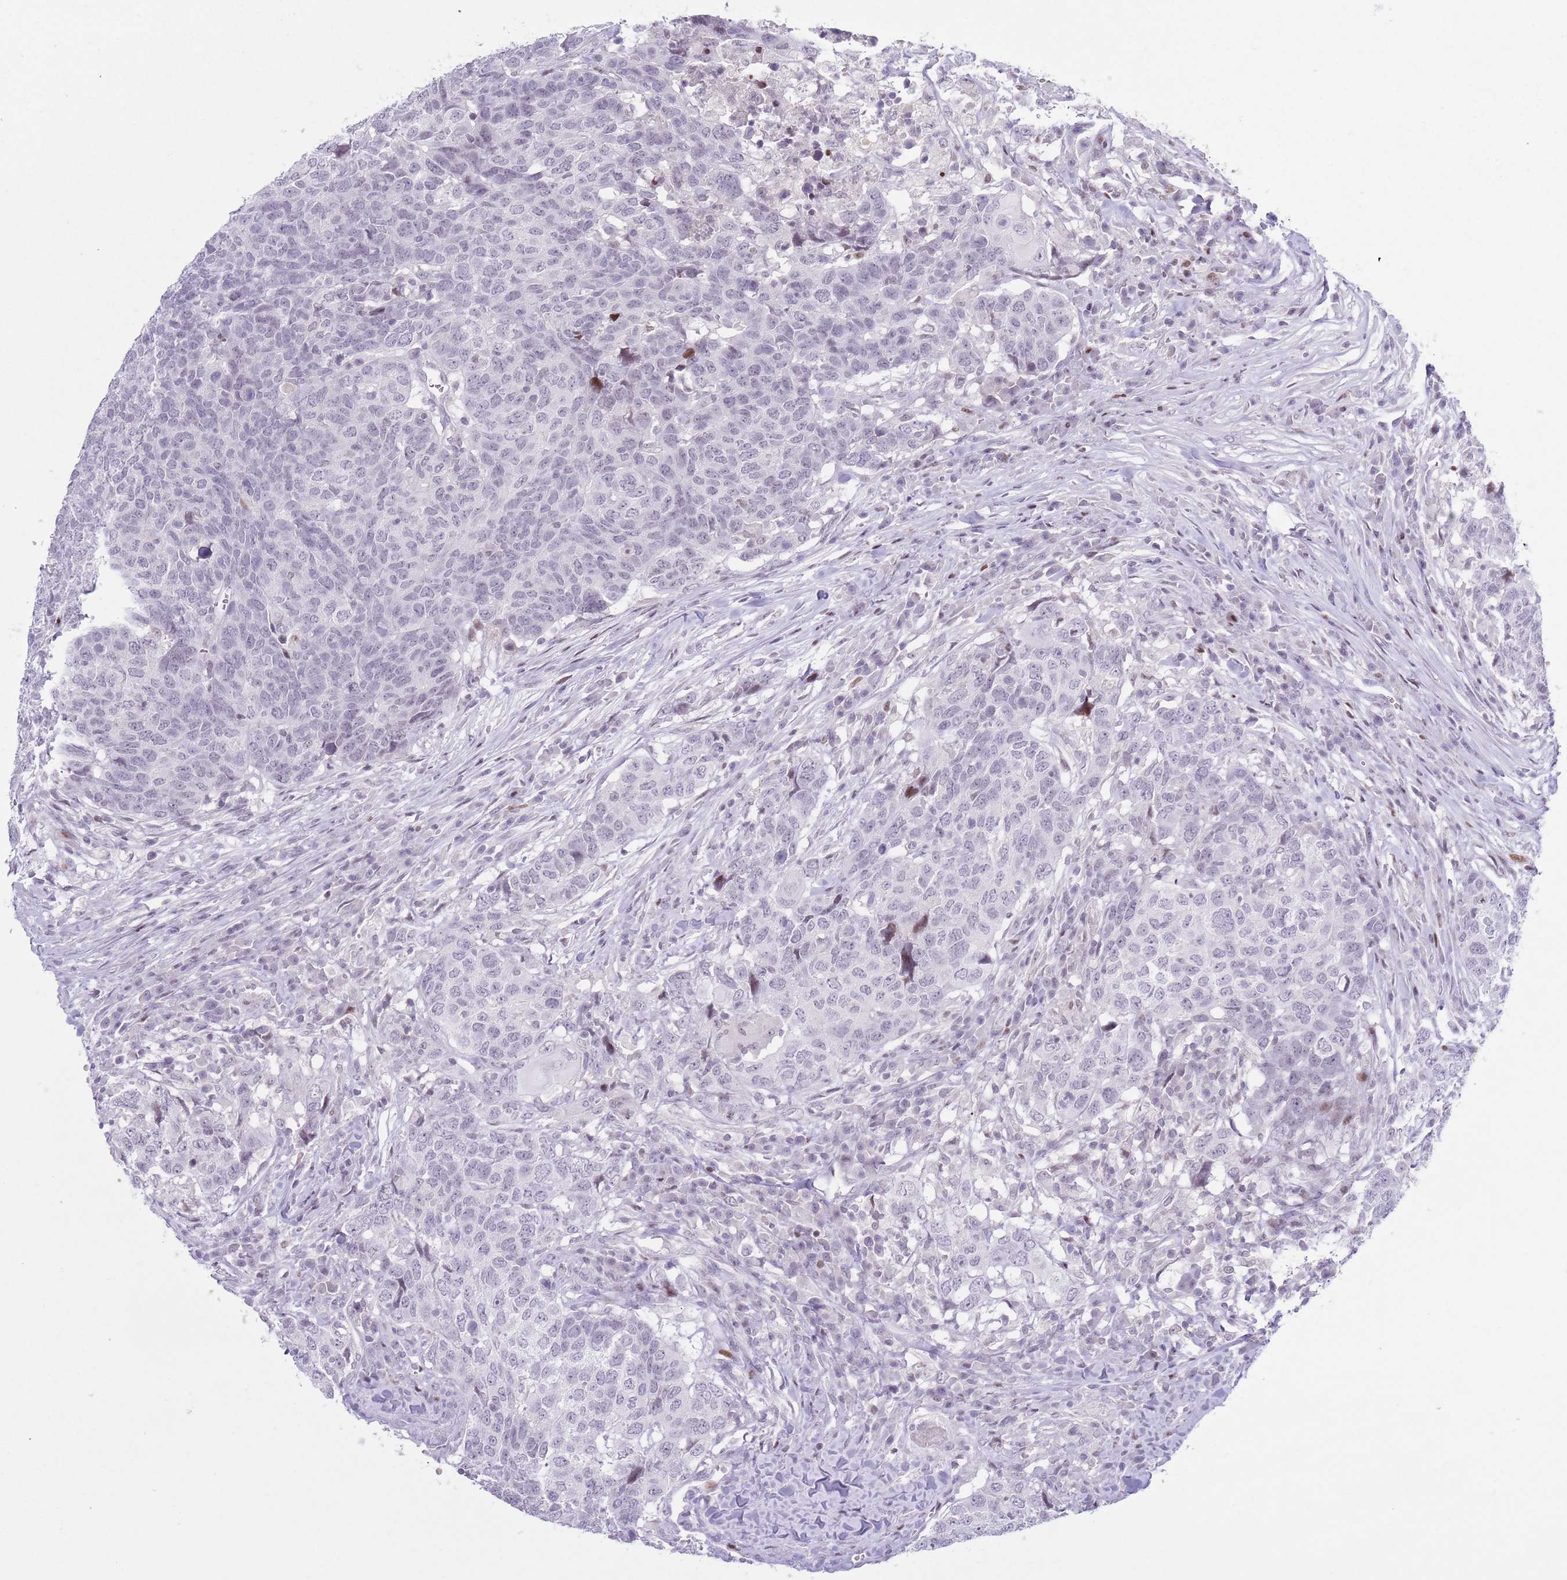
{"staining": {"intensity": "negative", "quantity": "none", "location": "none"}, "tissue": "head and neck cancer", "cell_type": "Tumor cells", "image_type": "cancer", "snomed": [{"axis": "morphology", "description": "Normal tissue, NOS"}, {"axis": "morphology", "description": "Squamous cell carcinoma, NOS"}, {"axis": "topography", "description": "Skeletal muscle"}, {"axis": "topography", "description": "Vascular tissue"}, {"axis": "topography", "description": "Peripheral nerve tissue"}, {"axis": "topography", "description": "Head-Neck"}], "caption": "Immunohistochemistry of human head and neck squamous cell carcinoma shows no staining in tumor cells.", "gene": "MFSD10", "patient": {"sex": "male", "age": 66}}